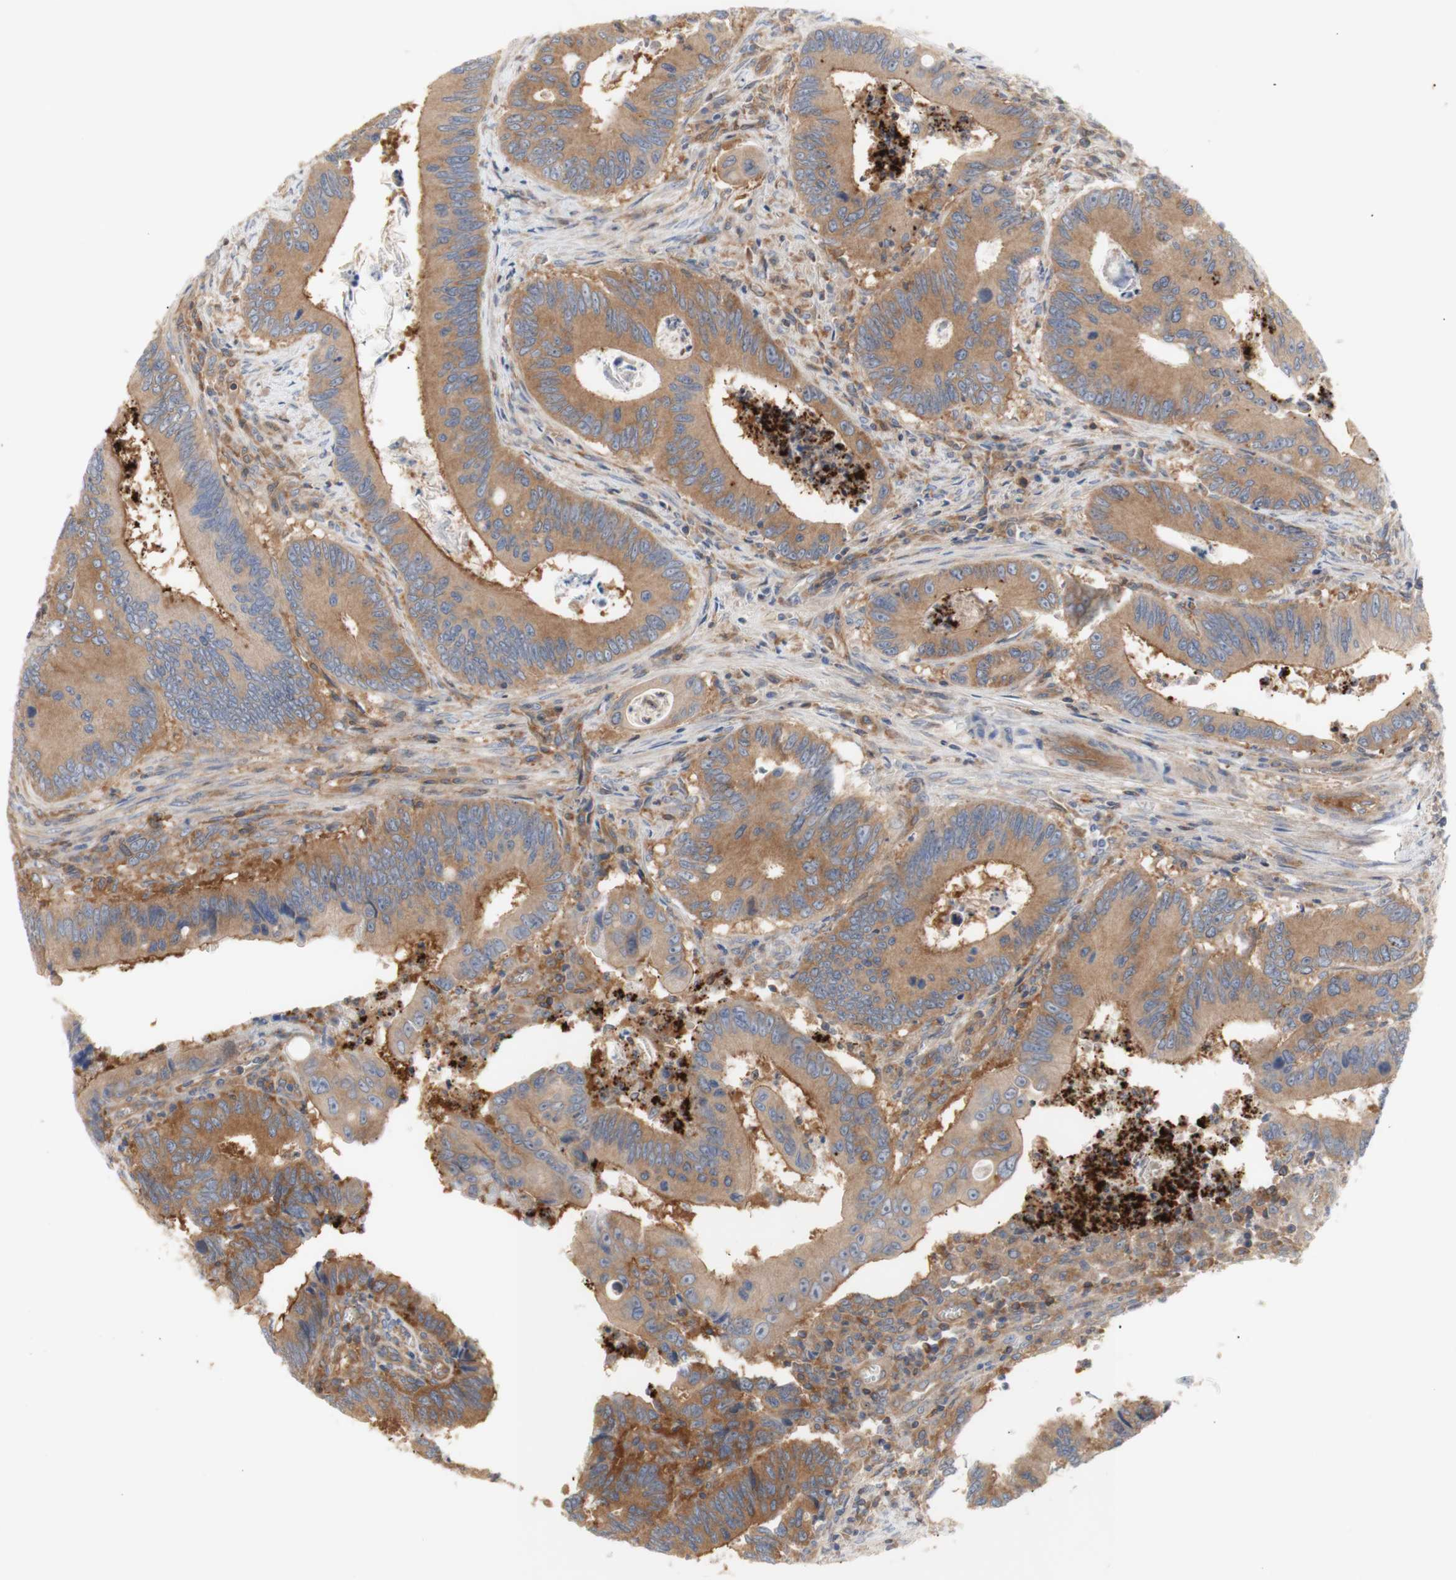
{"staining": {"intensity": "moderate", "quantity": ">75%", "location": "cytoplasmic/membranous"}, "tissue": "colorectal cancer", "cell_type": "Tumor cells", "image_type": "cancer", "snomed": [{"axis": "morphology", "description": "Inflammation, NOS"}, {"axis": "morphology", "description": "Adenocarcinoma, NOS"}, {"axis": "topography", "description": "Colon"}], "caption": "Approximately >75% of tumor cells in human colorectal cancer show moderate cytoplasmic/membranous protein positivity as visualized by brown immunohistochemical staining.", "gene": "IKBKG", "patient": {"sex": "male", "age": 72}}